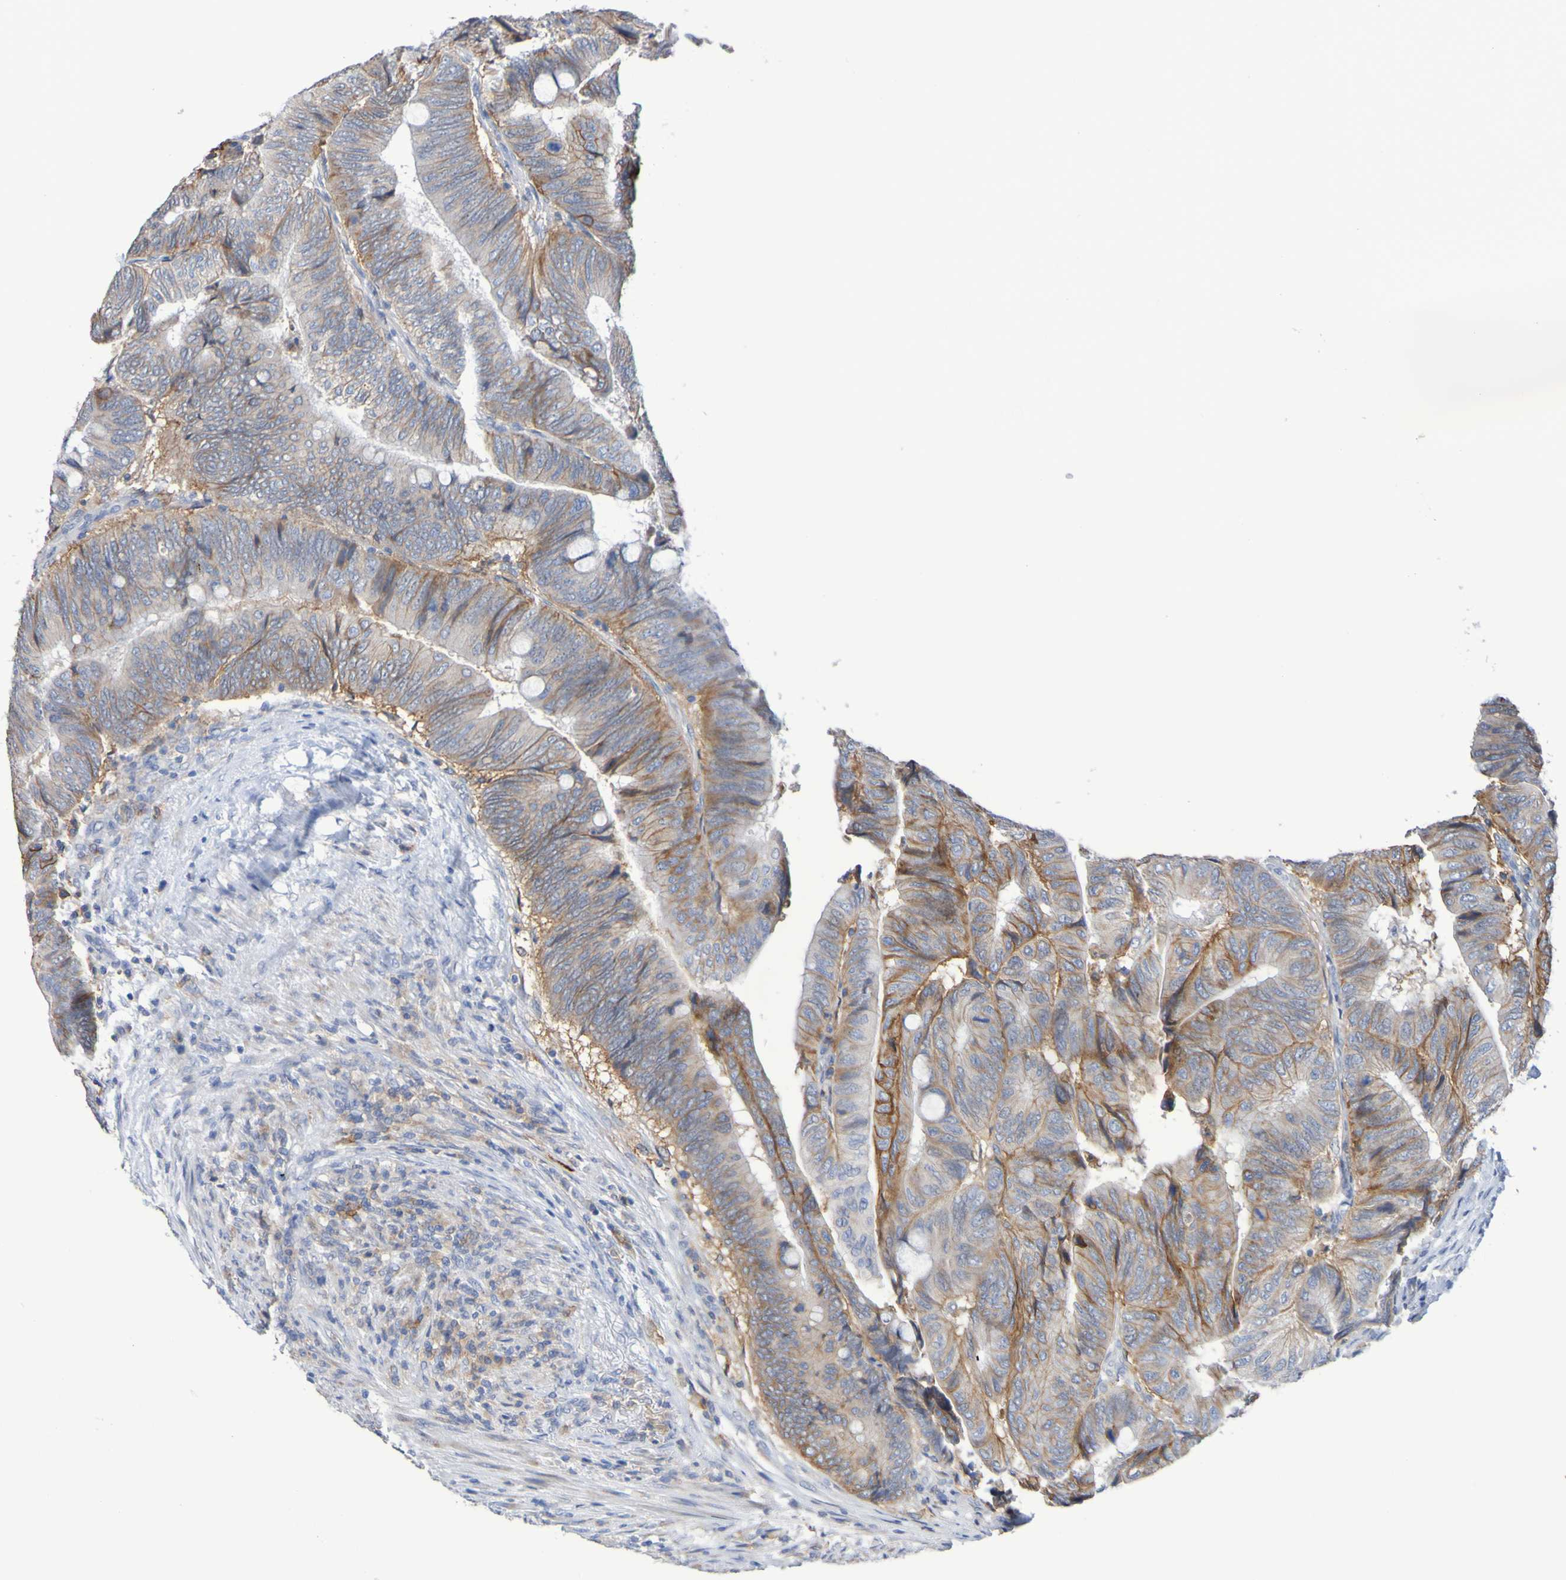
{"staining": {"intensity": "moderate", "quantity": ">75%", "location": "cytoplasmic/membranous"}, "tissue": "colorectal cancer", "cell_type": "Tumor cells", "image_type": "cancer", "snomed": [{"axis": "morphology", "description": "Normal tissue, NOS"}, {"axis": "morphology", "description": "Adenocarcinoma, NOS"}, {"axis": "topography", "description": "Rectum"}, {"axis": "topography", "description": "Peripheral nerve tissue"}], "caption": "Colorectal cancer (adenocarcinoma) stained with DAB (3,3'-diaminobenzidine) IHC shows medium levels of moderate cytoplasmic/membranous staining in approximately >75% of tumor cells.", "gene": "SLC3A2", "patient": {"sex": "male", "age": 92}}